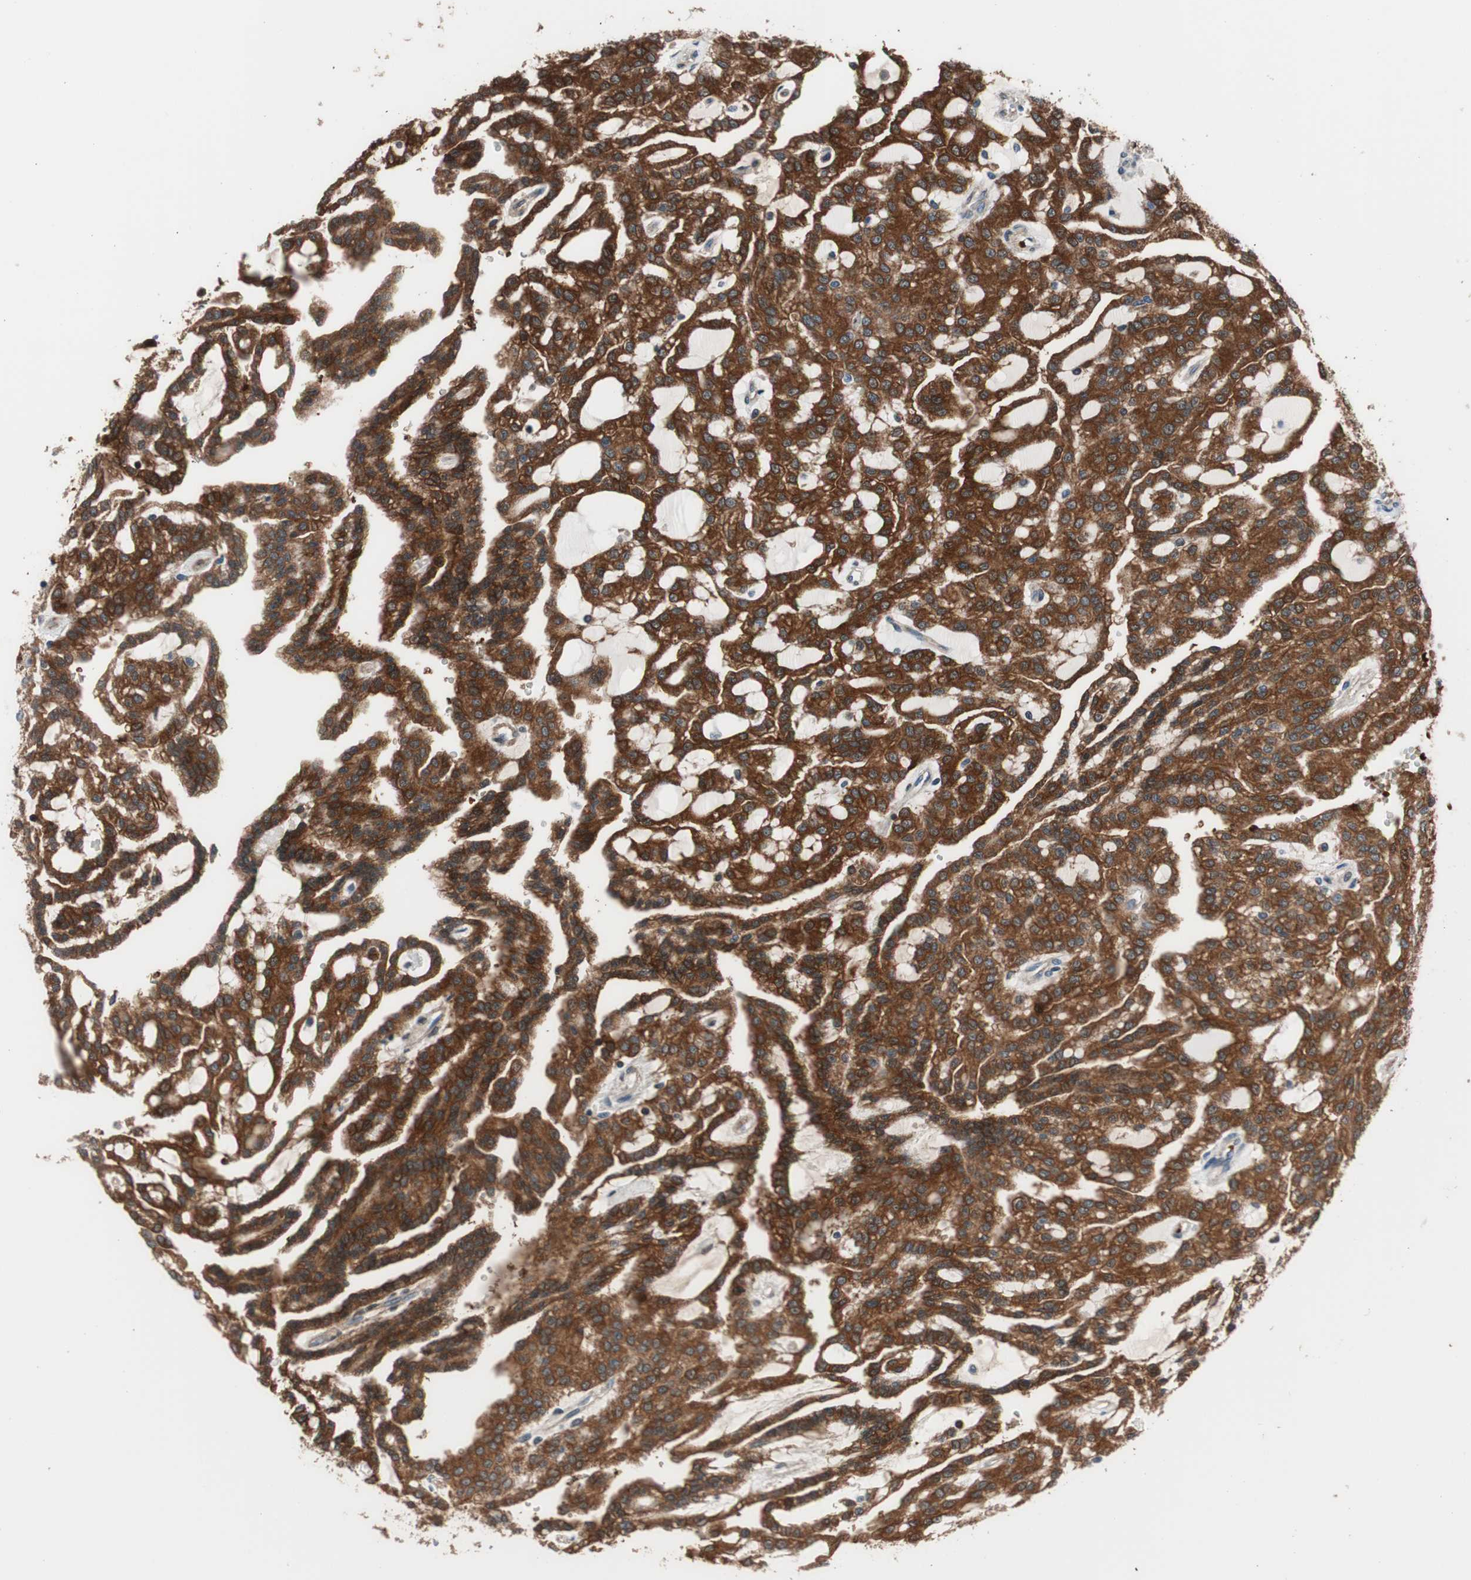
{"staining": {"intensity": "strong", "quantity": ">75%", "location": "cytoplasmic/membranous"}, "tissue": "renal cancer", "cell_type": "Tumor cells", "image_type": "cancer", "snomed": [{"axis": "morphology", "description": "Adenocarcinoma, NOS"}, {"axis": "topography", "description": "Kidney"}], "caption": "Human renal adenocarcinoma stained for a protein (brown) demonstrates strong cytoplasmic/membranous positive expression in about >75% of tumor cells.", "gene": "PRDX2", "patient": {"sex": "male", "age": 63}}